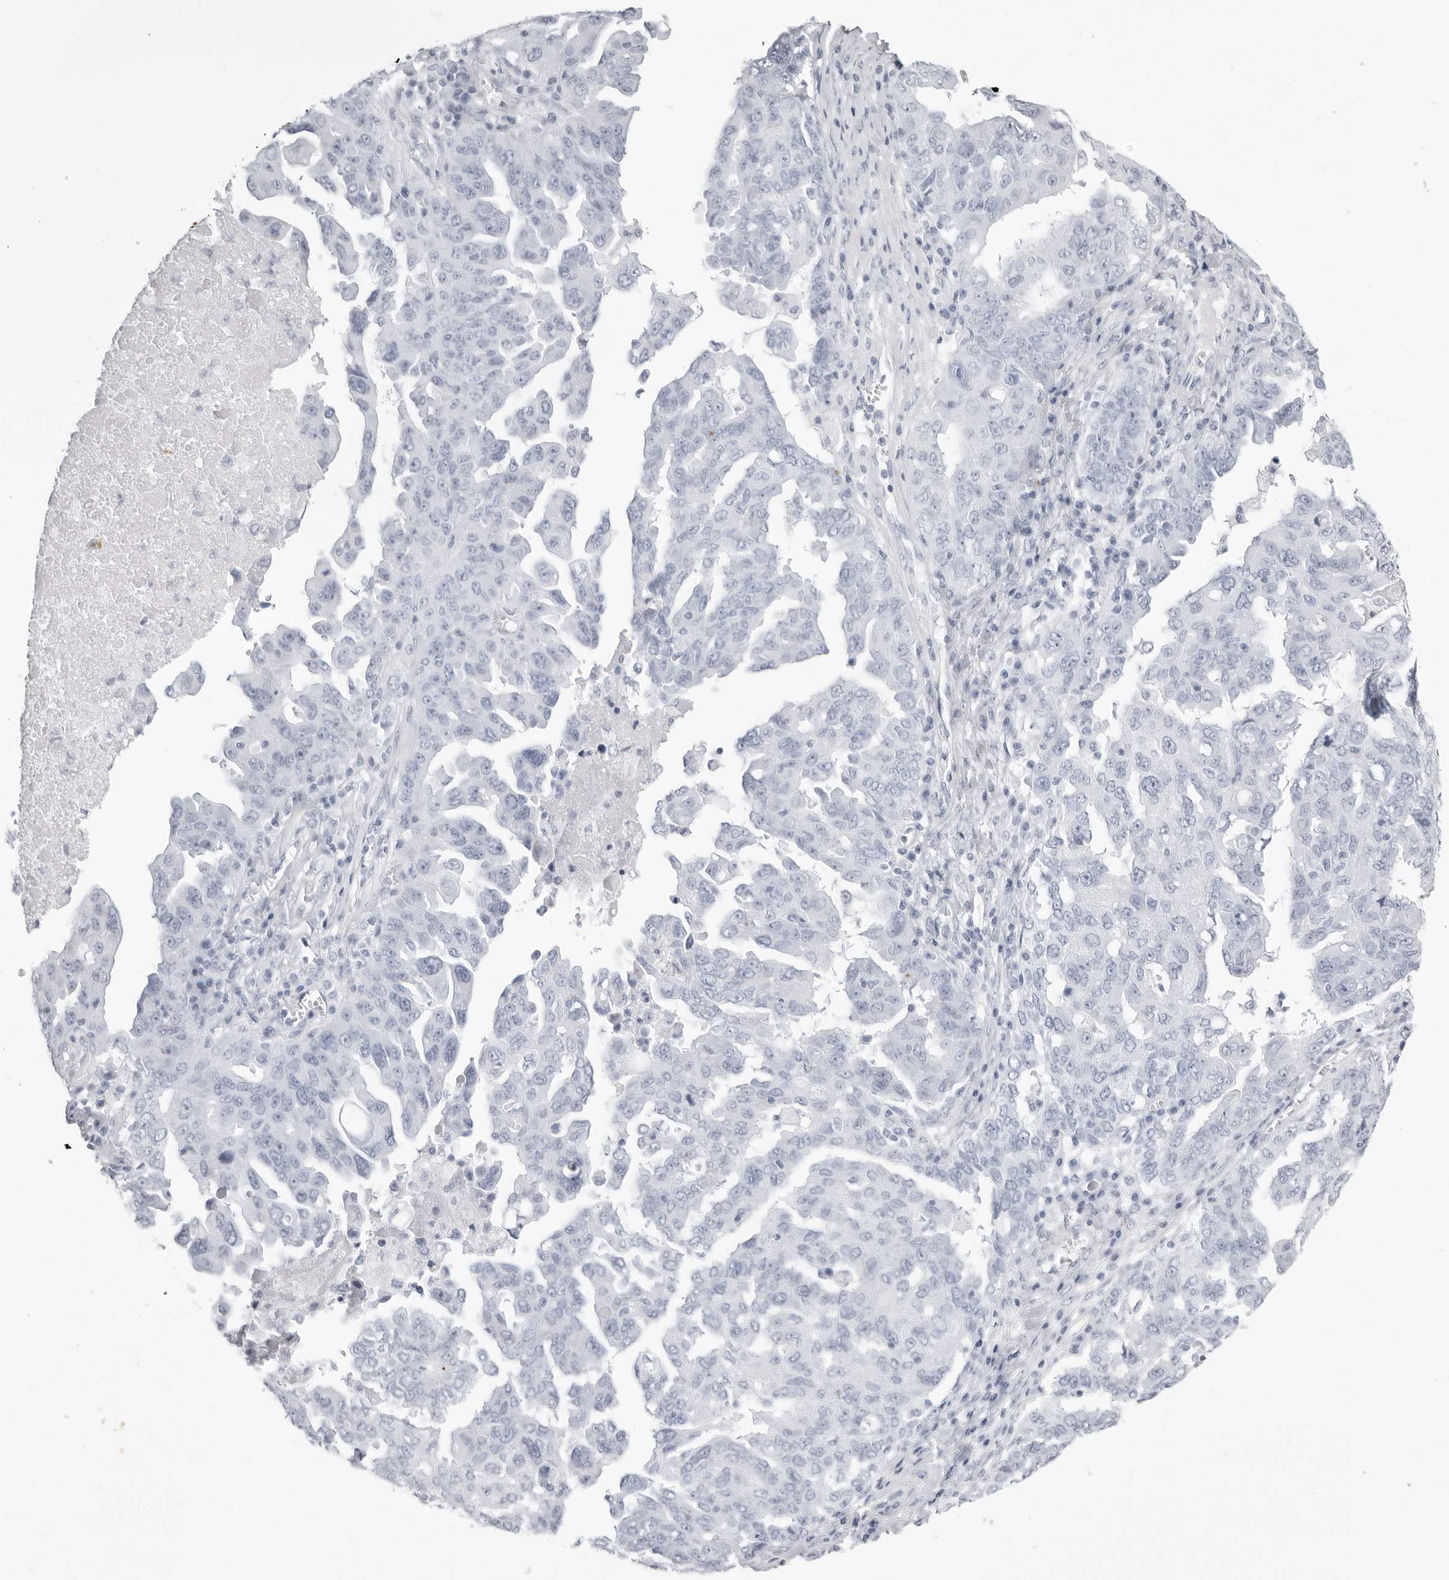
{"staining": {"intensity": "negative", "quantity": "none", "location": "none"}, "tissue": "ovarian cancer", "cell_type": "Tumor cells", "image_type": "cancer", "snomed": [{"axis": "morphology", "description": "Carcinoma, endometroid"}, {"axis": "topography", "description": "Ovary"}], "caption": "An IHC photomicrograph of endometroid carcinoma (ovarian) is shown. There is no staining in tumor cells of endometroid carcinoma (ovarian).", "gene": "KLK9", "patient": {"sex": "female", "age": 62}}